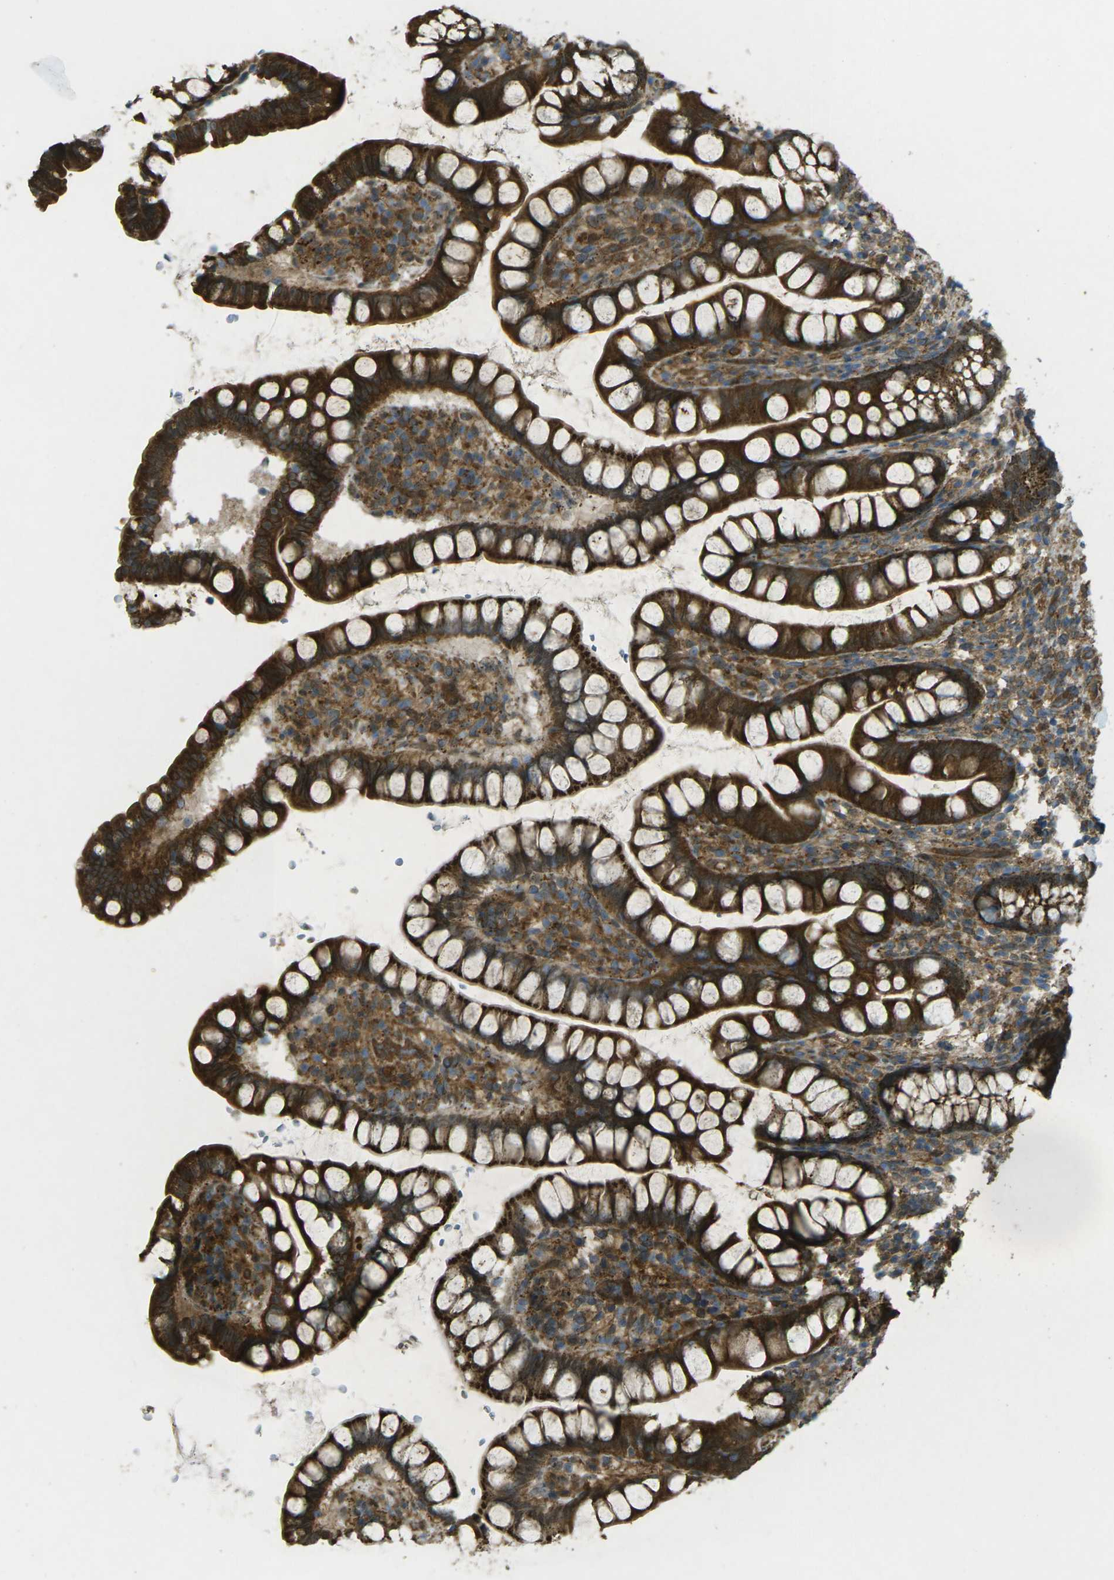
{"staining": {"intensity": "strong", "quantity": ">75%", "location": "cytoplasmic/membranous"}, "tissue": "small intestine", "cell_type": "Glandular cells", "image_type": "normal", "snomed": [{"axis": "morphology", "description": "Normal tissue, NOS"}, {"axis": "topography", "description": "Small intestine"}], "caption": "Immunohistochemical staining of normal human small intestine demonstrates high levels of strong cytoplasmic/membranous staining in about >75% of glandular cells.", "gene": "CHMP3", "patient": {"sex": "female", "age": 84}}